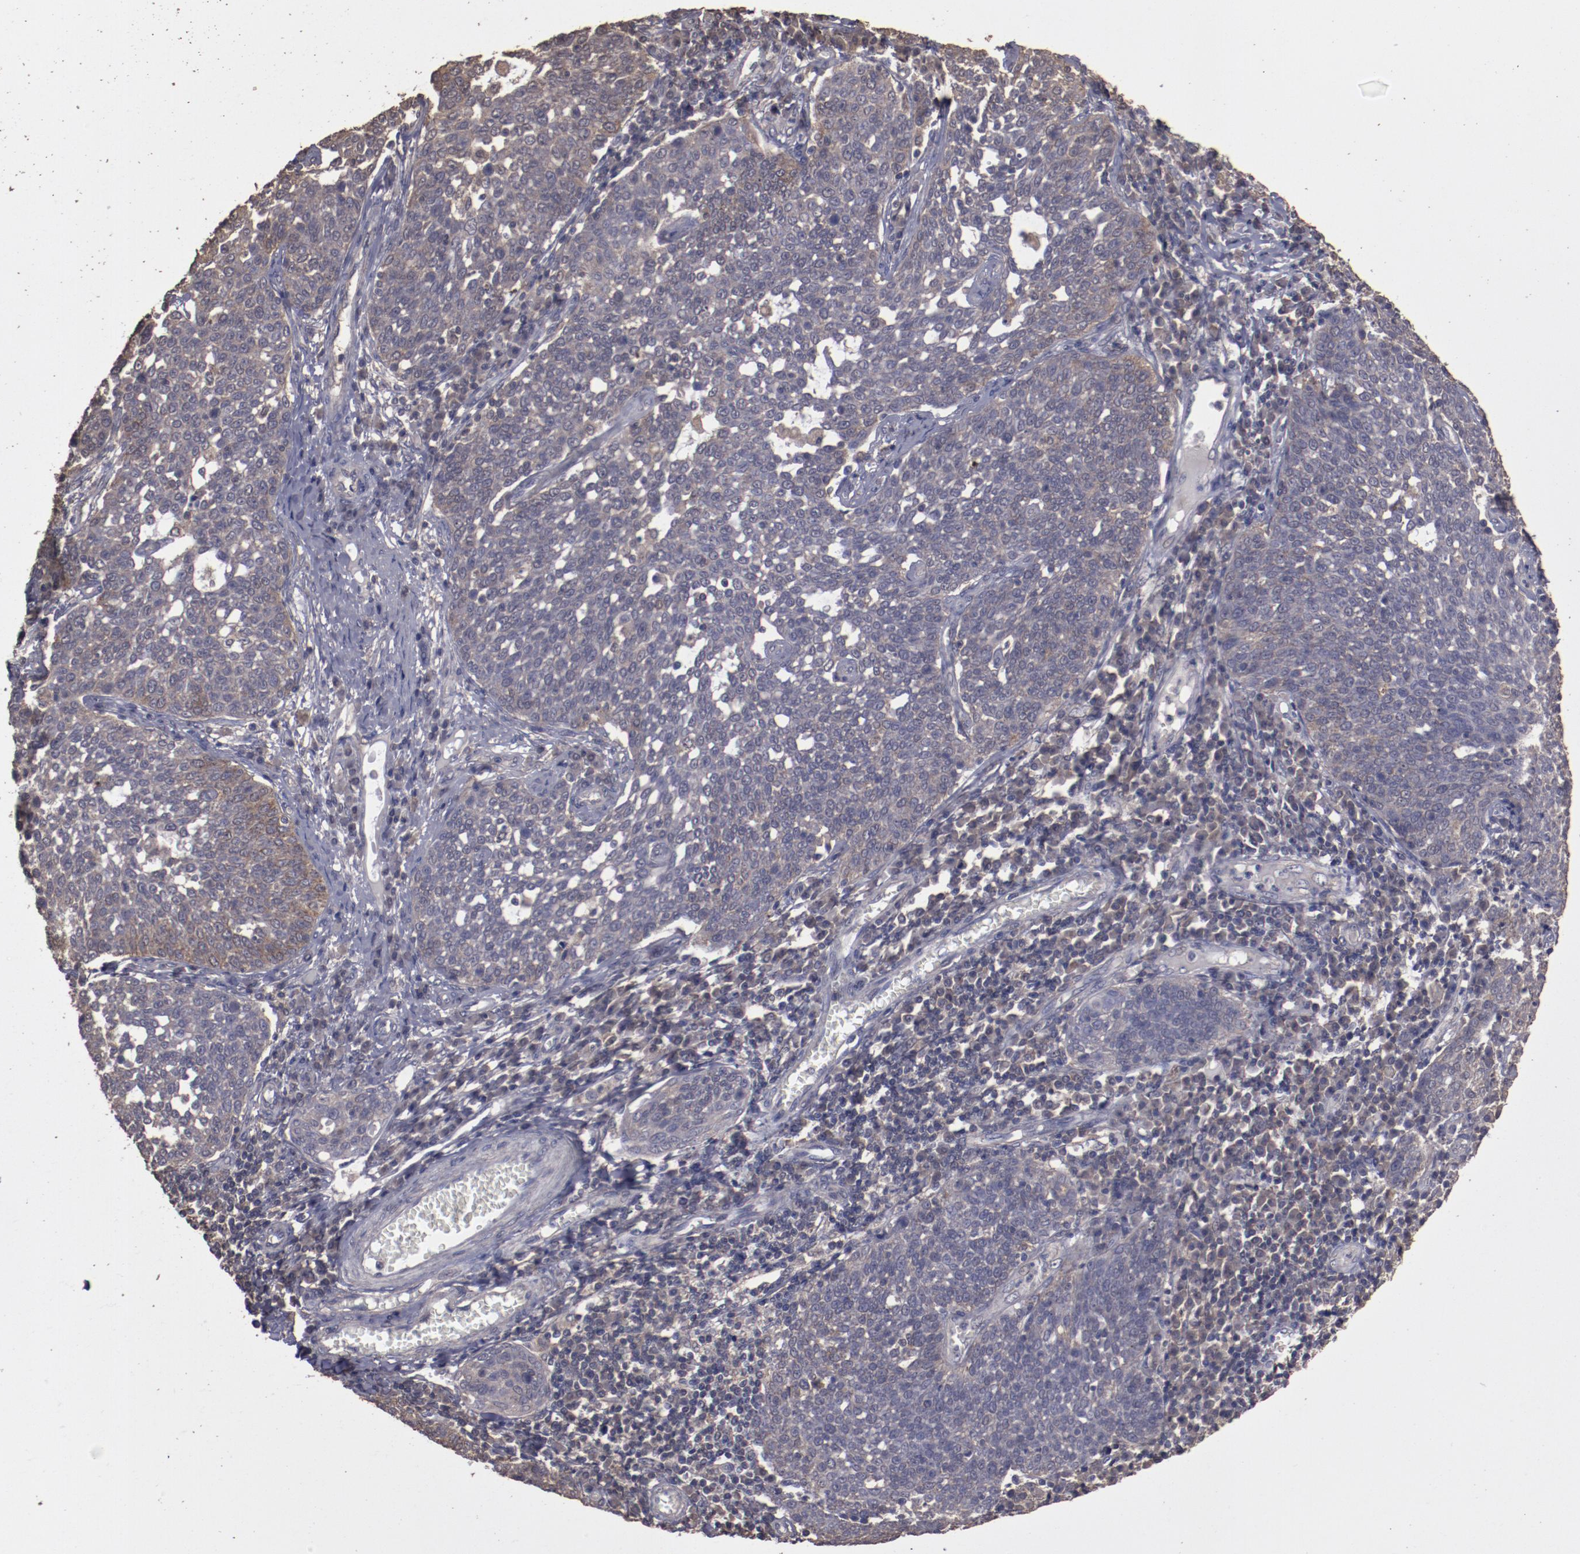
{"staining": {"intensity": "weak", "quantity": "25%-75%", "location": "cytoplasmic/membranous"}, "tissue": "cervical cancer", "cell_type": "Tumor cells", "image_type": "cancer", "snomed": [{"axis": "morphology", "description": "Squamous cell carcinoma, NOS"}, {"axis": "topography", "description": "Cervix"}], "caption": "Weak cytoplasmic/membranous expression for a protein is seen in about 25%-75% of tumor cells of squamous cell carcinoma (cervical) using immunohistochemistry.", "gene": "FAT1", "patient": {"sex": "female", "age": 34}}